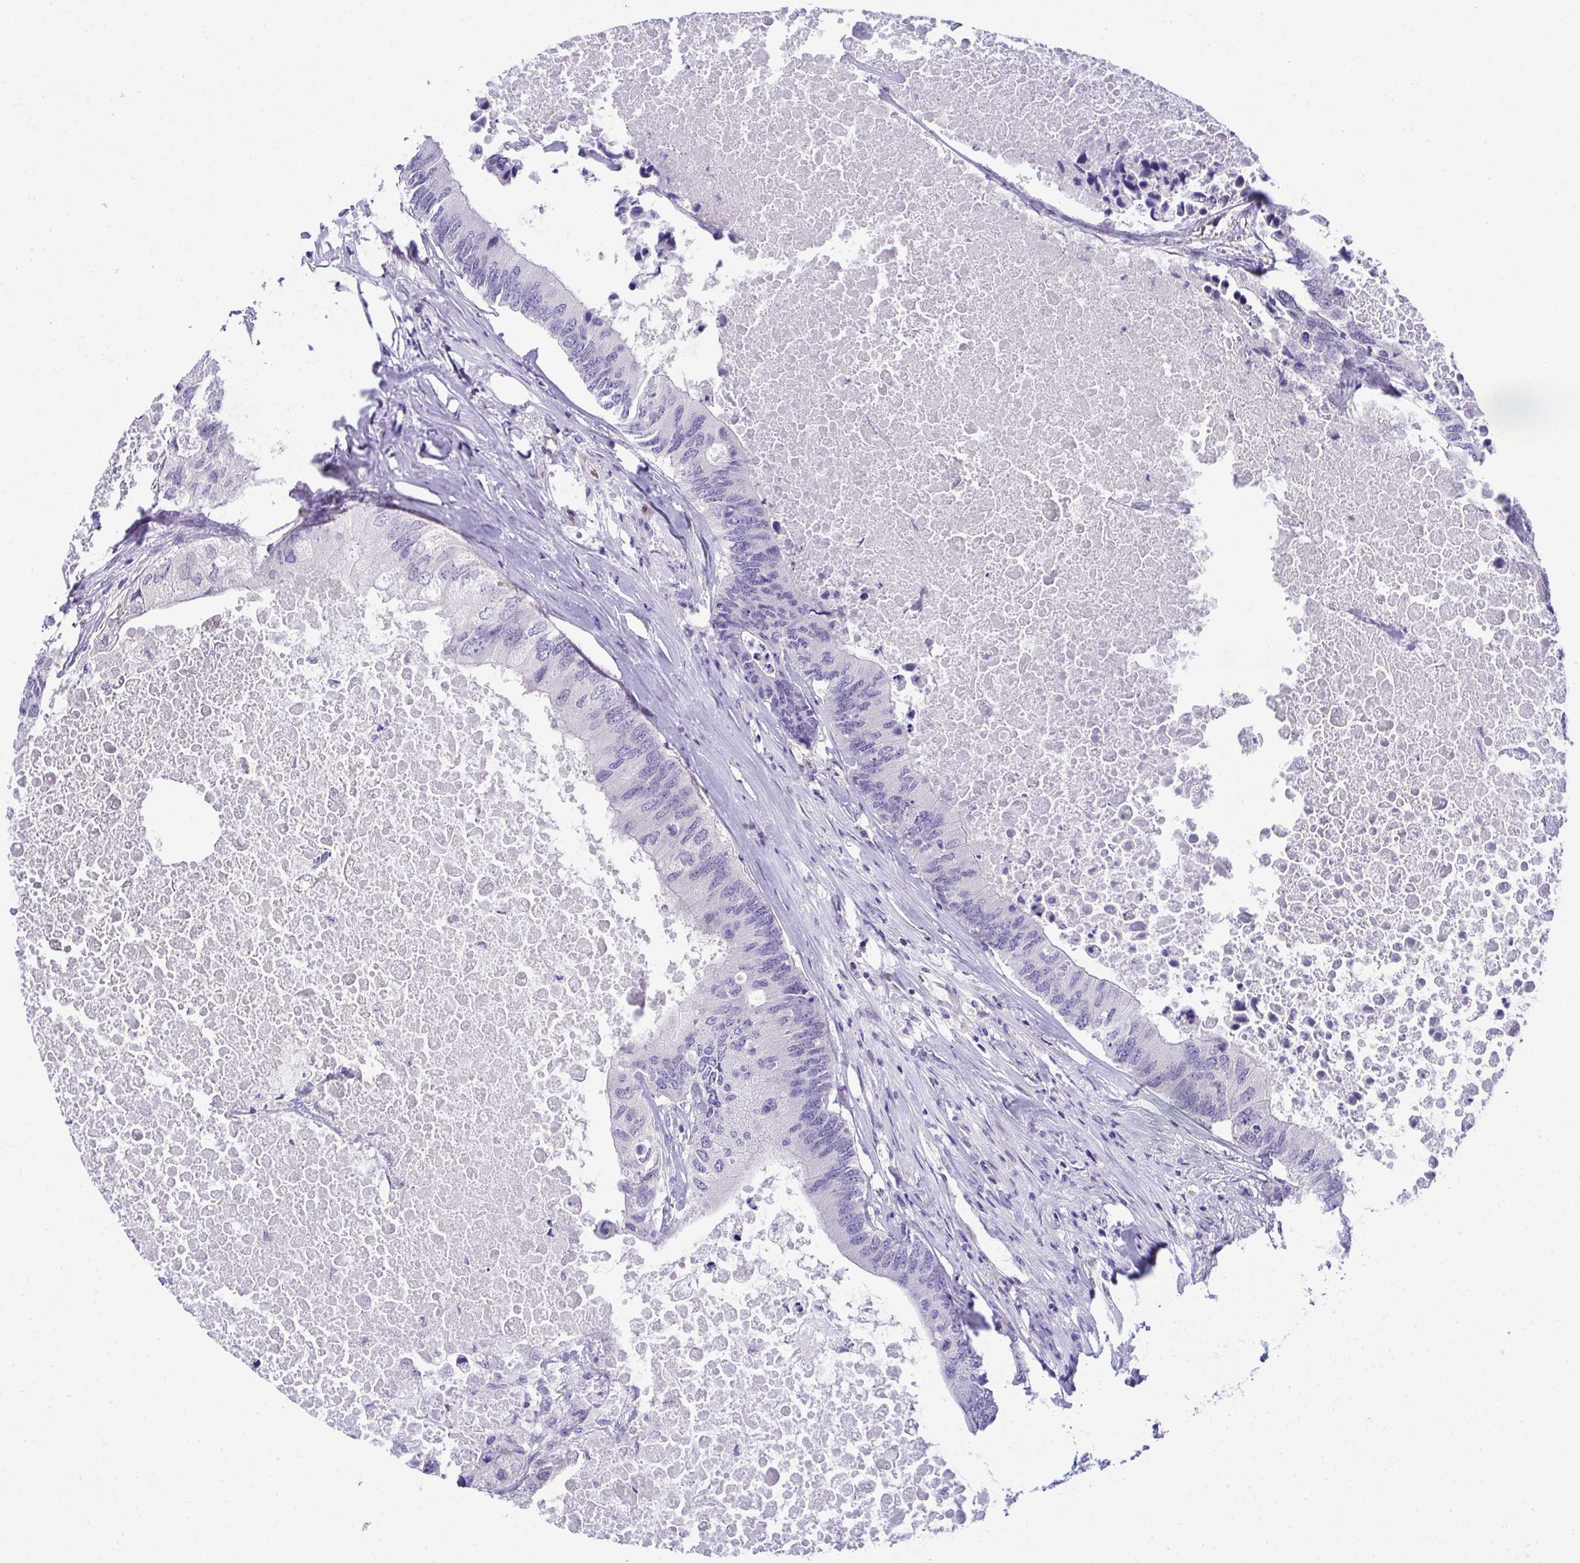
{"staining": {"intensity": "negative", "quantity": "none", "location": "none"}, "tissue": "colorectal cancer", "cell_type": "Tumor cells", "image_type": "cancer", "snomed": [{"axis": "morphology", "description": "Adenocarcinoma, NOS"}, {"axis": "topography", "description": "Colon"}], "caption": "DAB immunohistochemical staining of human colorectal cancer reveals no significant expression in tumor cells.", "gene": "PGM2L1", "patient": {"sex": "male", "age": 71}}